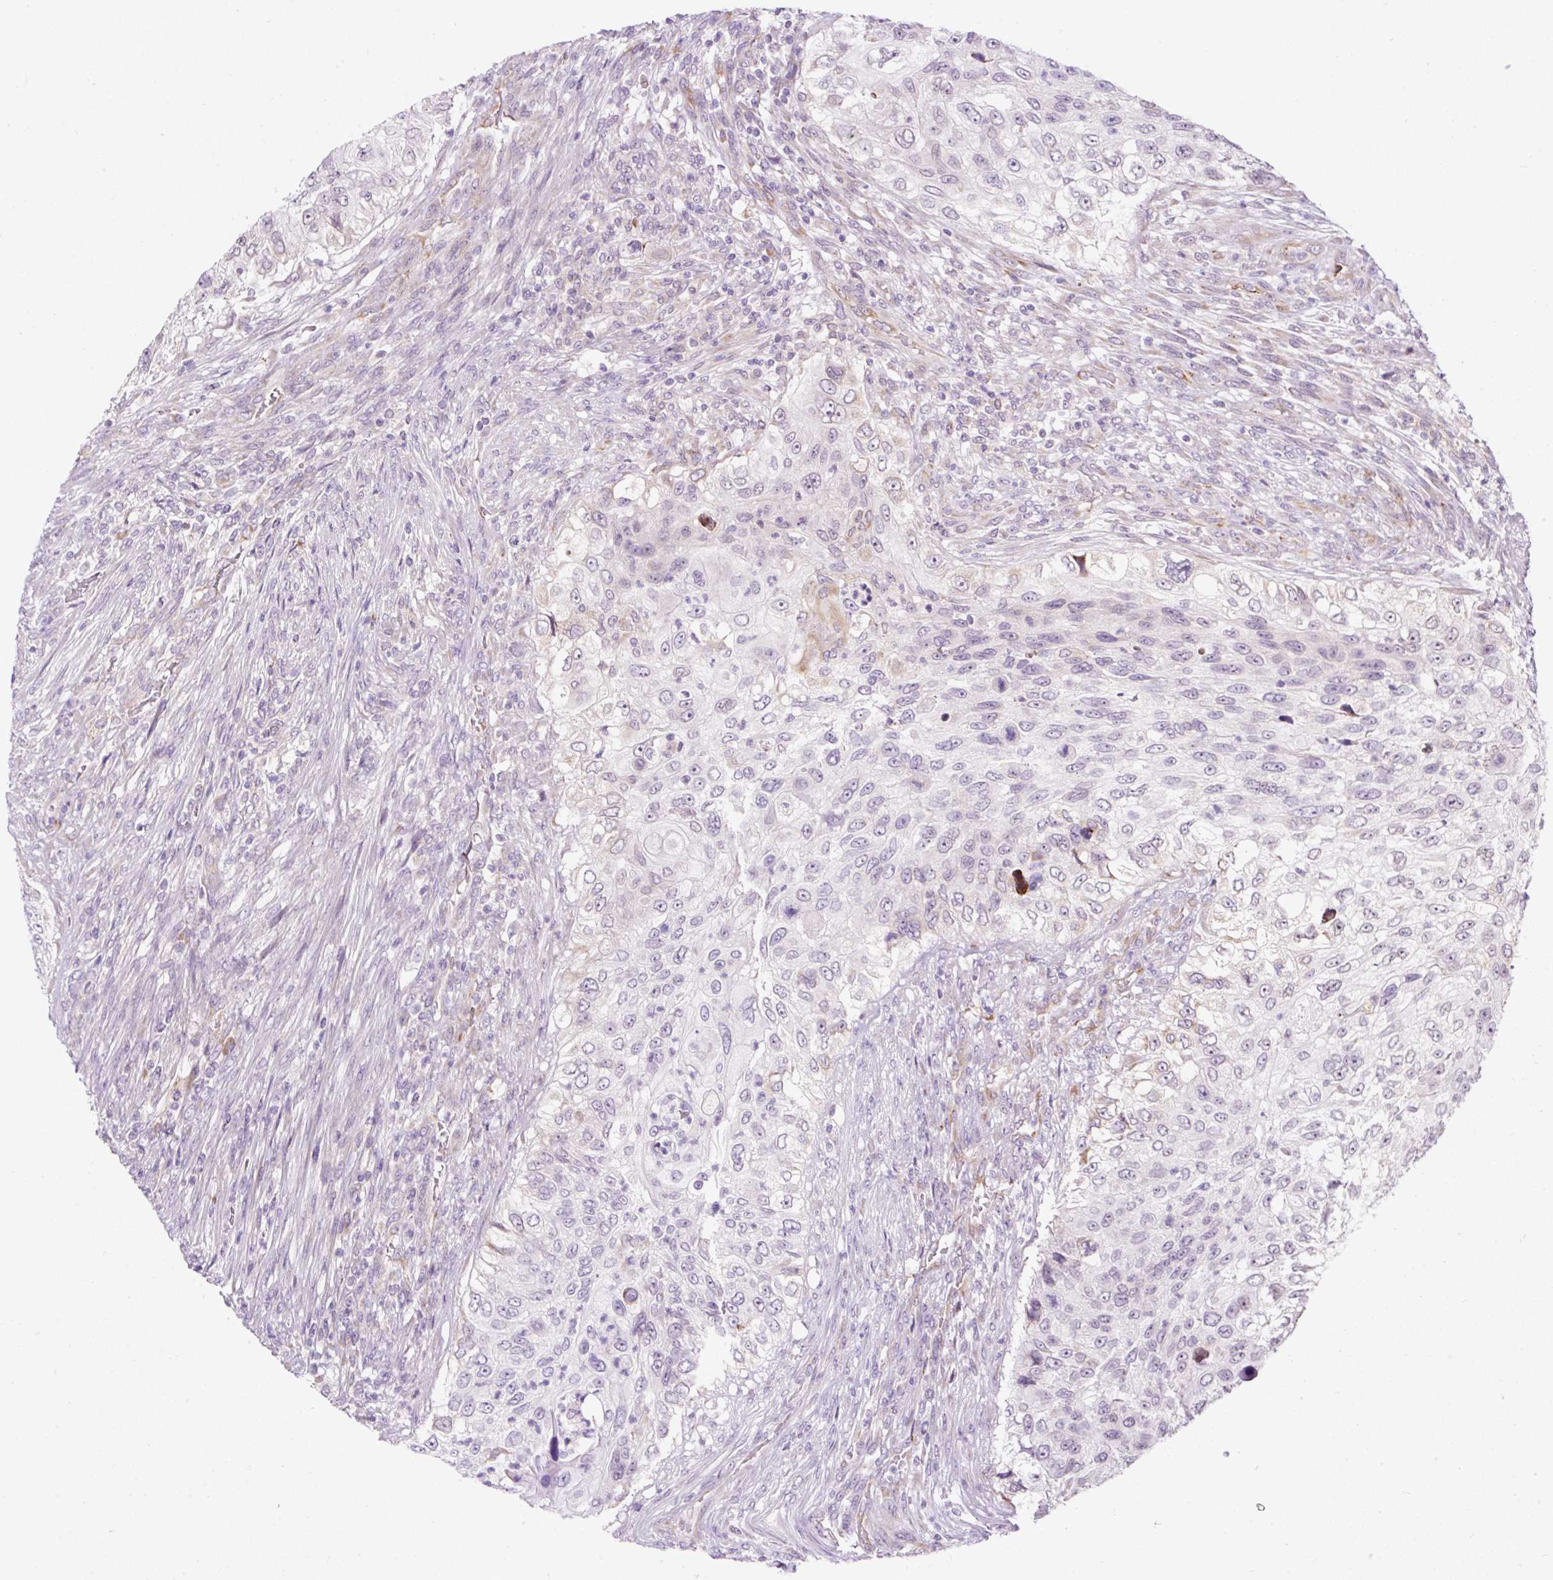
{"staining": {"intensity": "negative", "quantity": "none", "location": "none"}, "tissue": "urothelial cancer", "cell_type": "Tumor cells", "image_type": "cancer", "snomed": [{"axis": "morphology", "description": "Urothelial carcinoma, High grade"}, {"axis": "topography", "description": "Urinary bladder"}], "caption": "A high-resolution image shows immunohistochemistry staining of high-grade urothelial carcinoma, which demonstrates no significant expression in tumor cells.", "gene": "FMC1", "patient": {"sex": "female", "age": 60}}